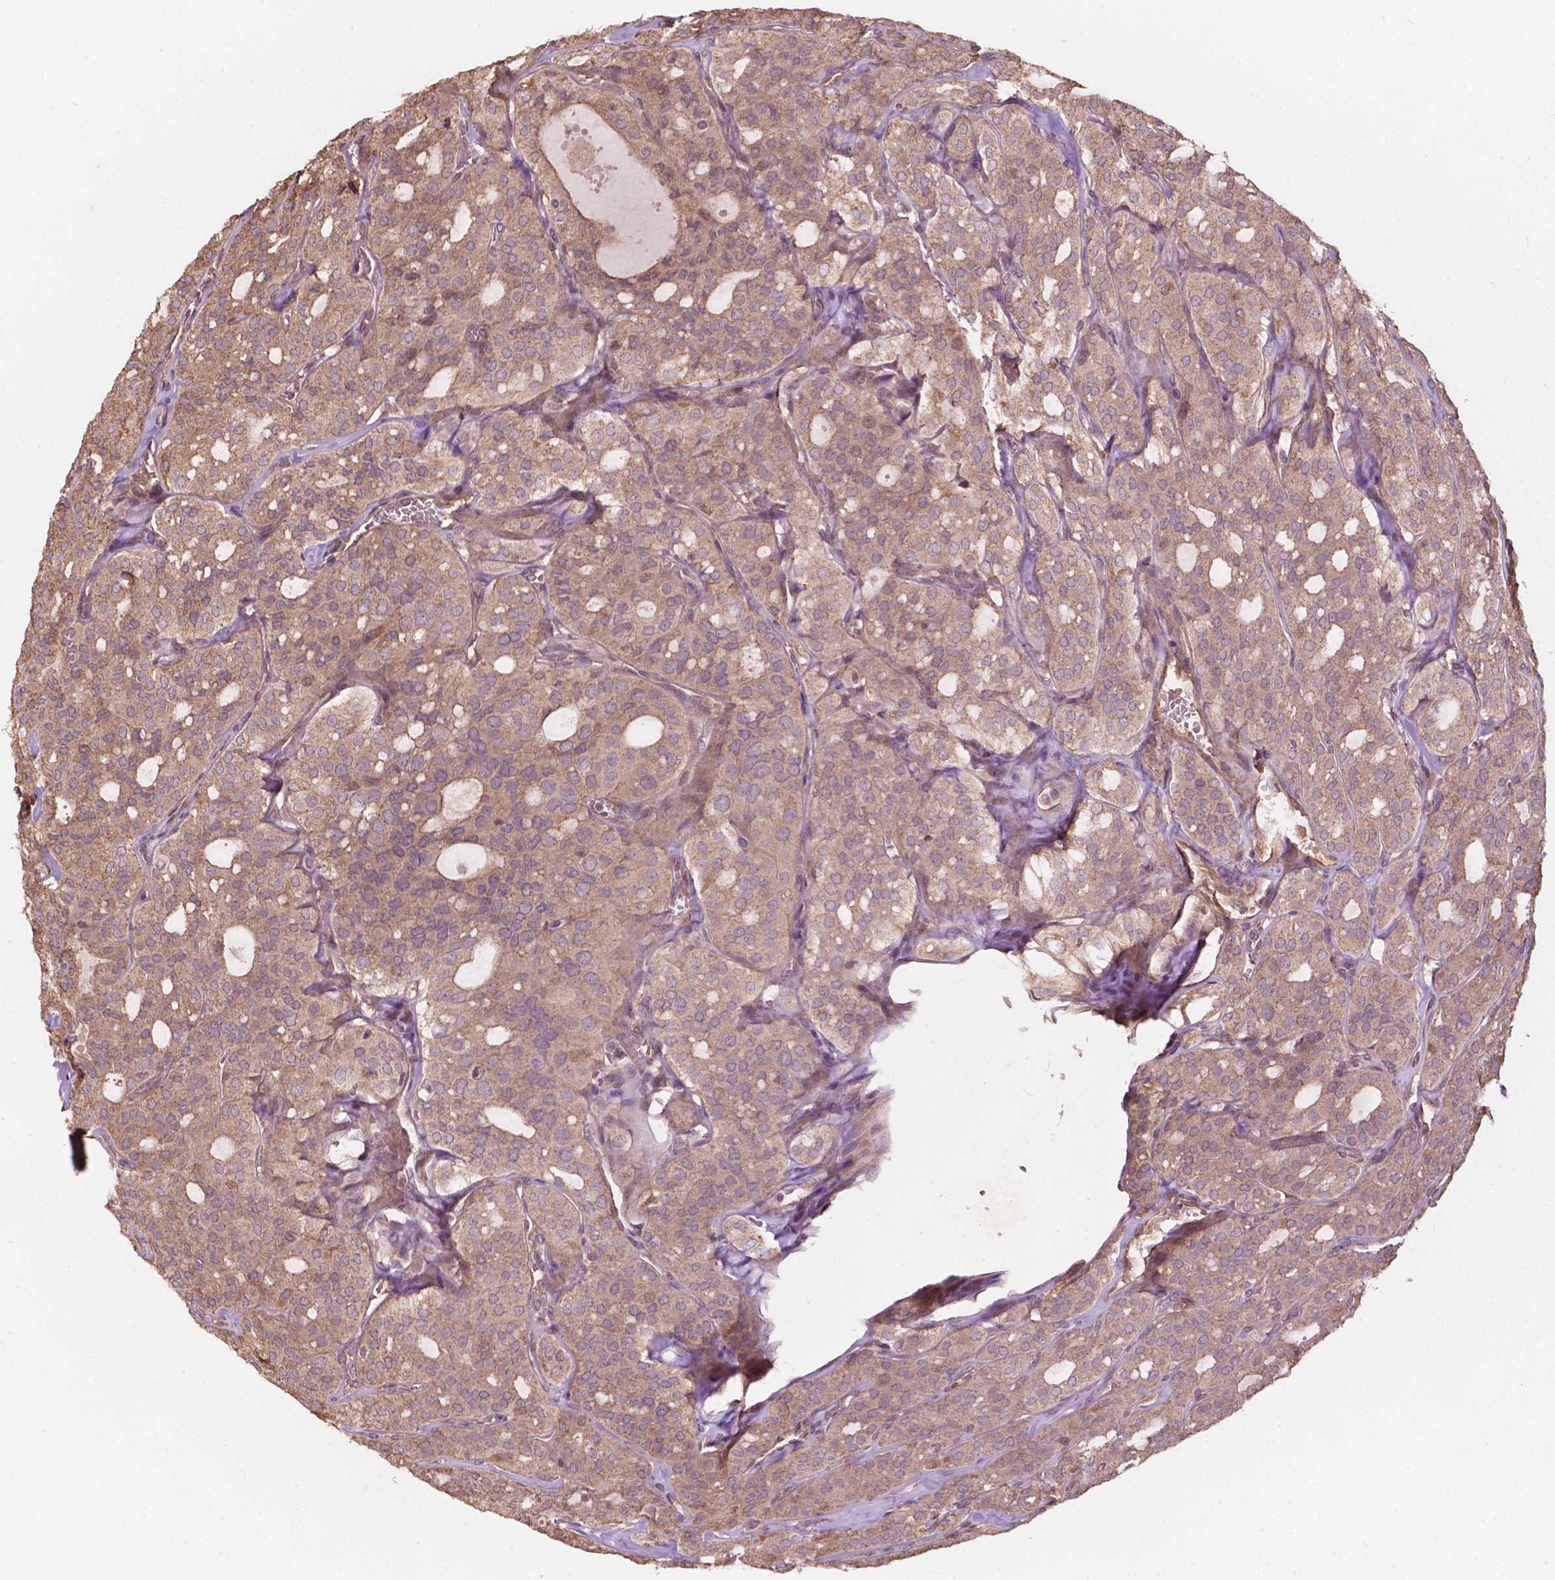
{"staining": {"intensity": "moderate", "quantity": ">75%", "location": "cytoplasmic/membranous"}, "tissue": "thyroid cancer", "cell_type": "Tumor cells", "image_type": "cancer", "snomed": [{"axis": "morphology", "description": "Follicular adenoma carcinoma, NOS"}, {"axis": "topography", "description": "Thyroid gland"}], "caption": "Protein staining reveals moderate cytoplasmic/membranous staining in about >75% of tumor cells in follicular adenoma carcinoma (thyroid).", "gene": "CDC42BPA", "patient": {"sex": "male", "age": 75}}